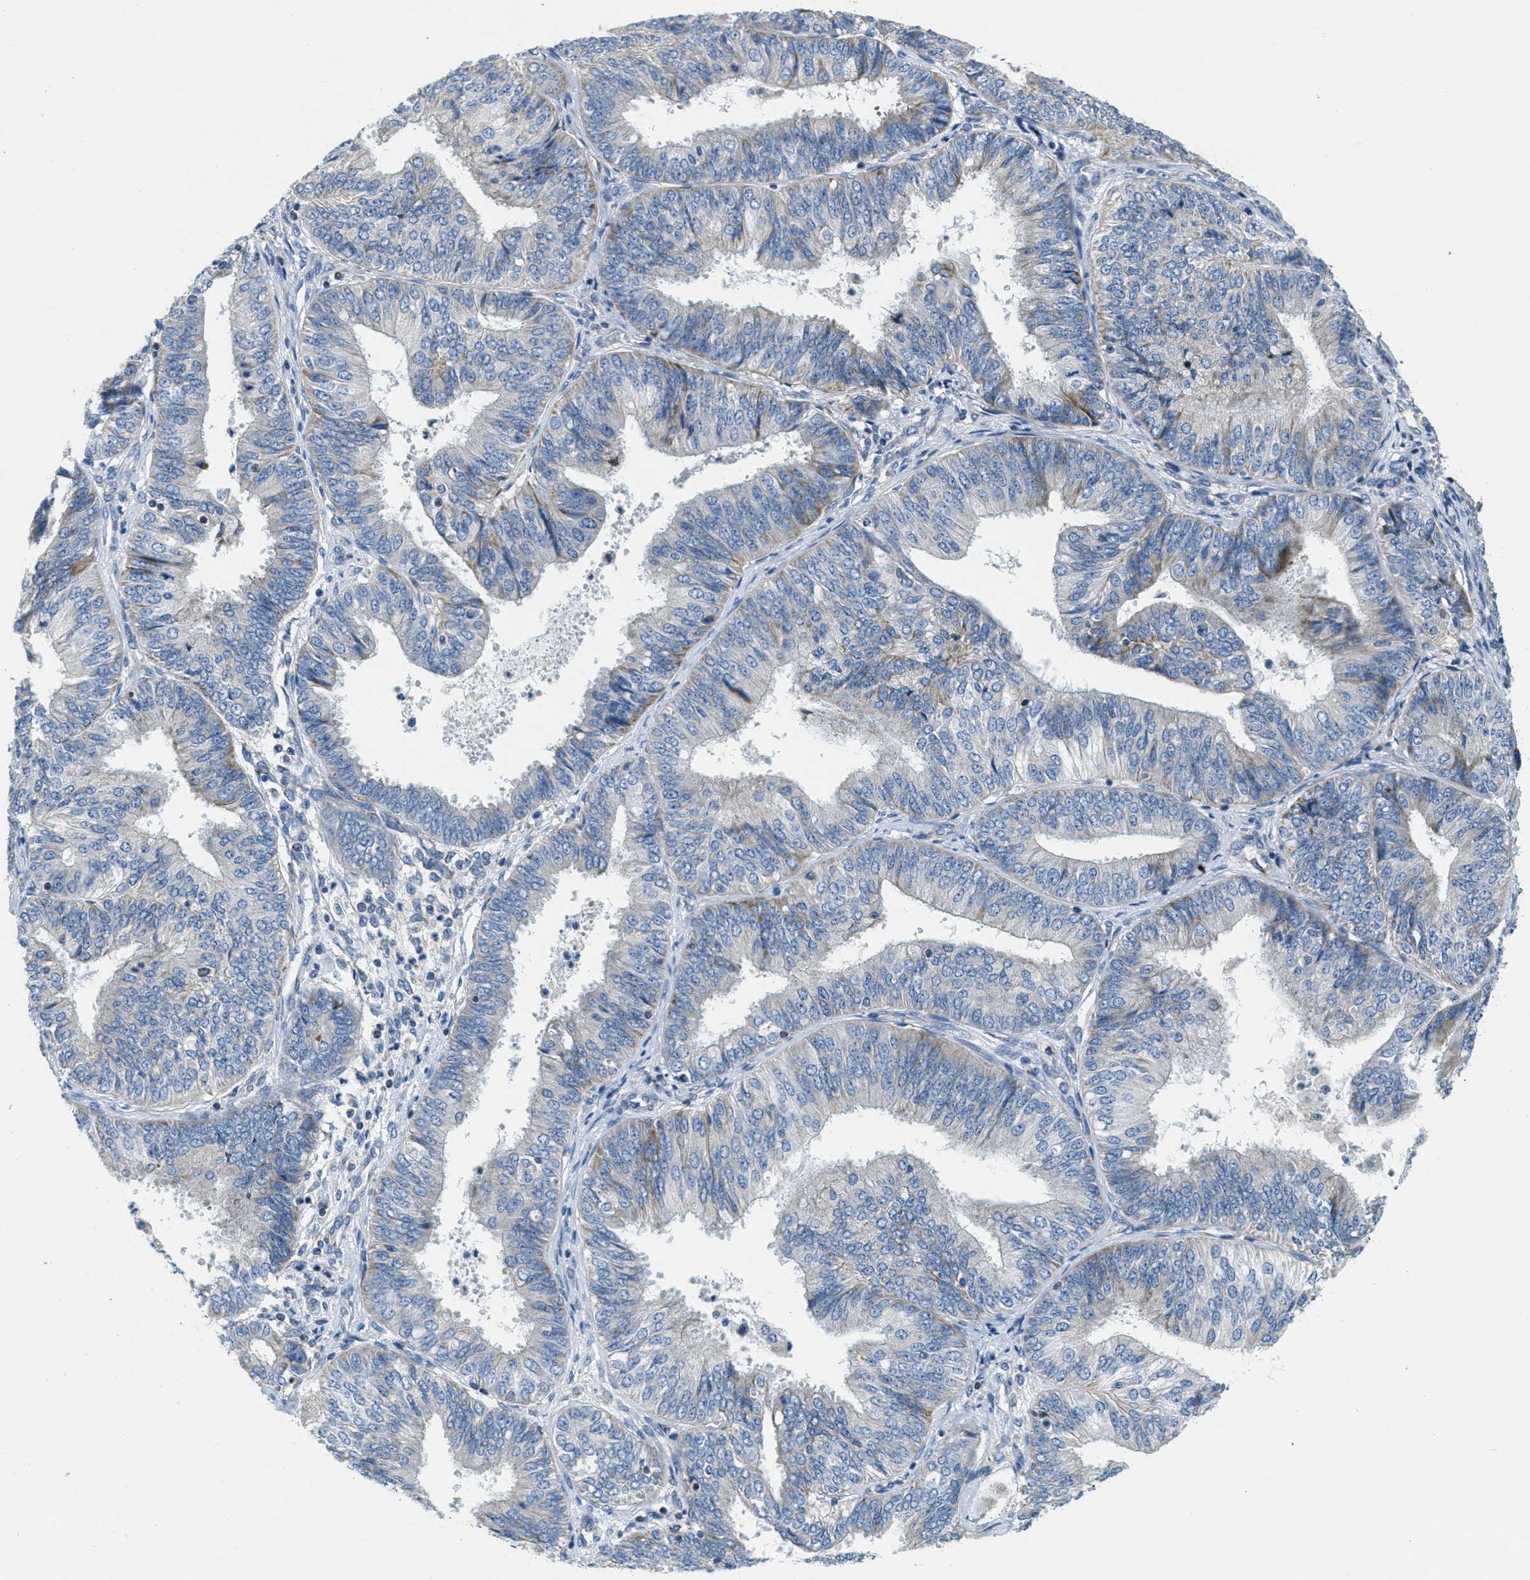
{"staining": {"intensity": "weak", "quantity": "<25%", "location": "cytoplasmic/membranous"}, "tissue": "endometrial cancer", "cell_type": "Tumor cells", "image_type": "cancer", "snomed": [{"axis": "morphology", "description": "Adenocarcinoma, NOS"}, {"axis": "topography", "description": "Endometrium"}], "caption": "Tumor cells are negative for protein expression in human endometrial cancer (adenocarcinoma).", "gene": "CA4", "patient": {"sex": "female", "age": 58}}